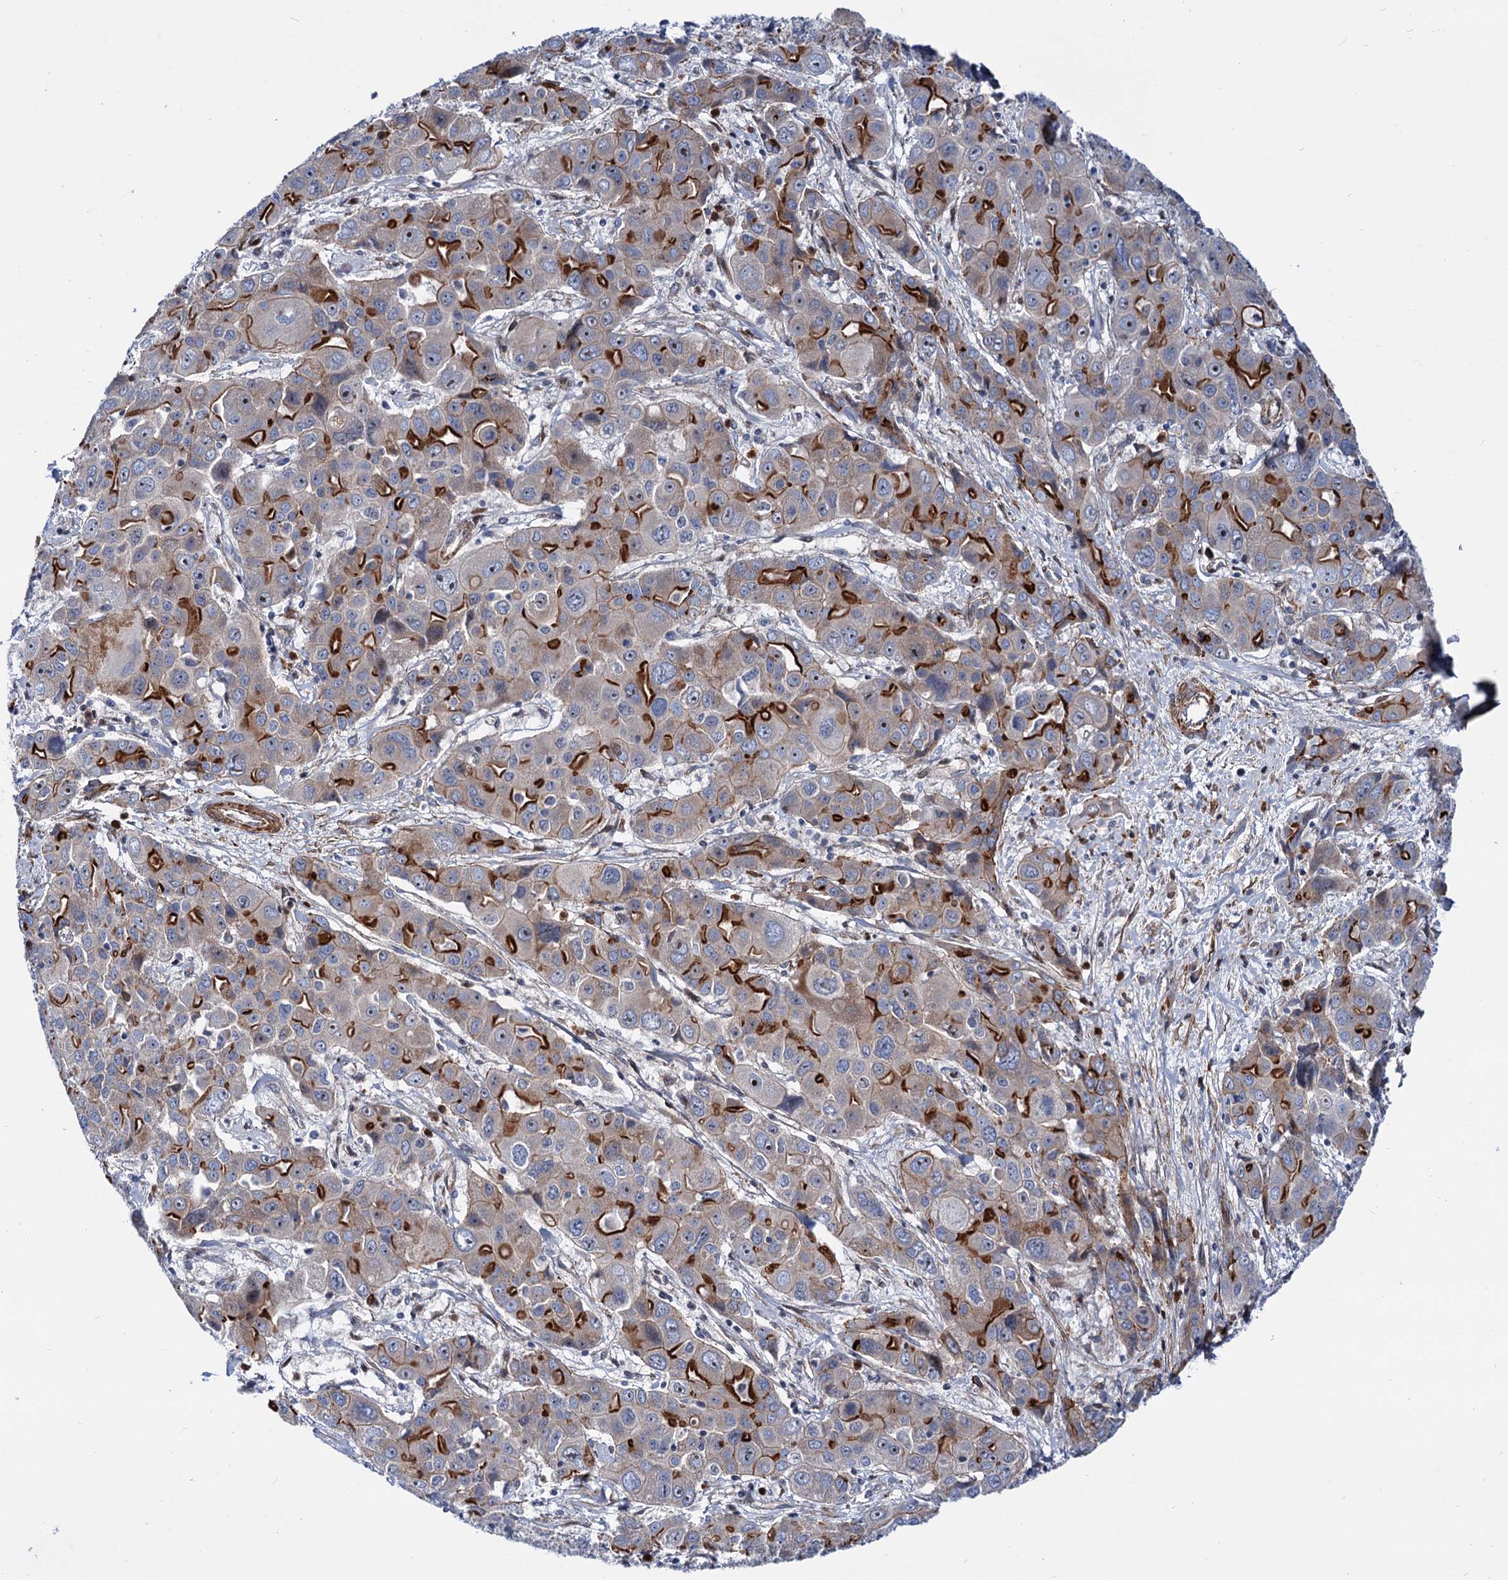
{"staining": {"intensity": "strong", "quantity": "25%-75%", "location": "cytoplasmic/membranous"}, "tissue": "liver cancer", "cell_type": "Tumor cells", "image_type": "cancer", "snomed": [{"axis": "morphology", "description": "Cholangiocarcinoma"}, {"axis": "topography", "description": "Liver"}], "caption": "Strong cytoplasmic/membranous positivity for a protein is identified in approximately 25%-75% of tumor cells of liver cancer (cholangiocarcinoma) using immunohistochemistry.", "gene": "THAP9", "patient": {"sex": "male", "age": 67}}